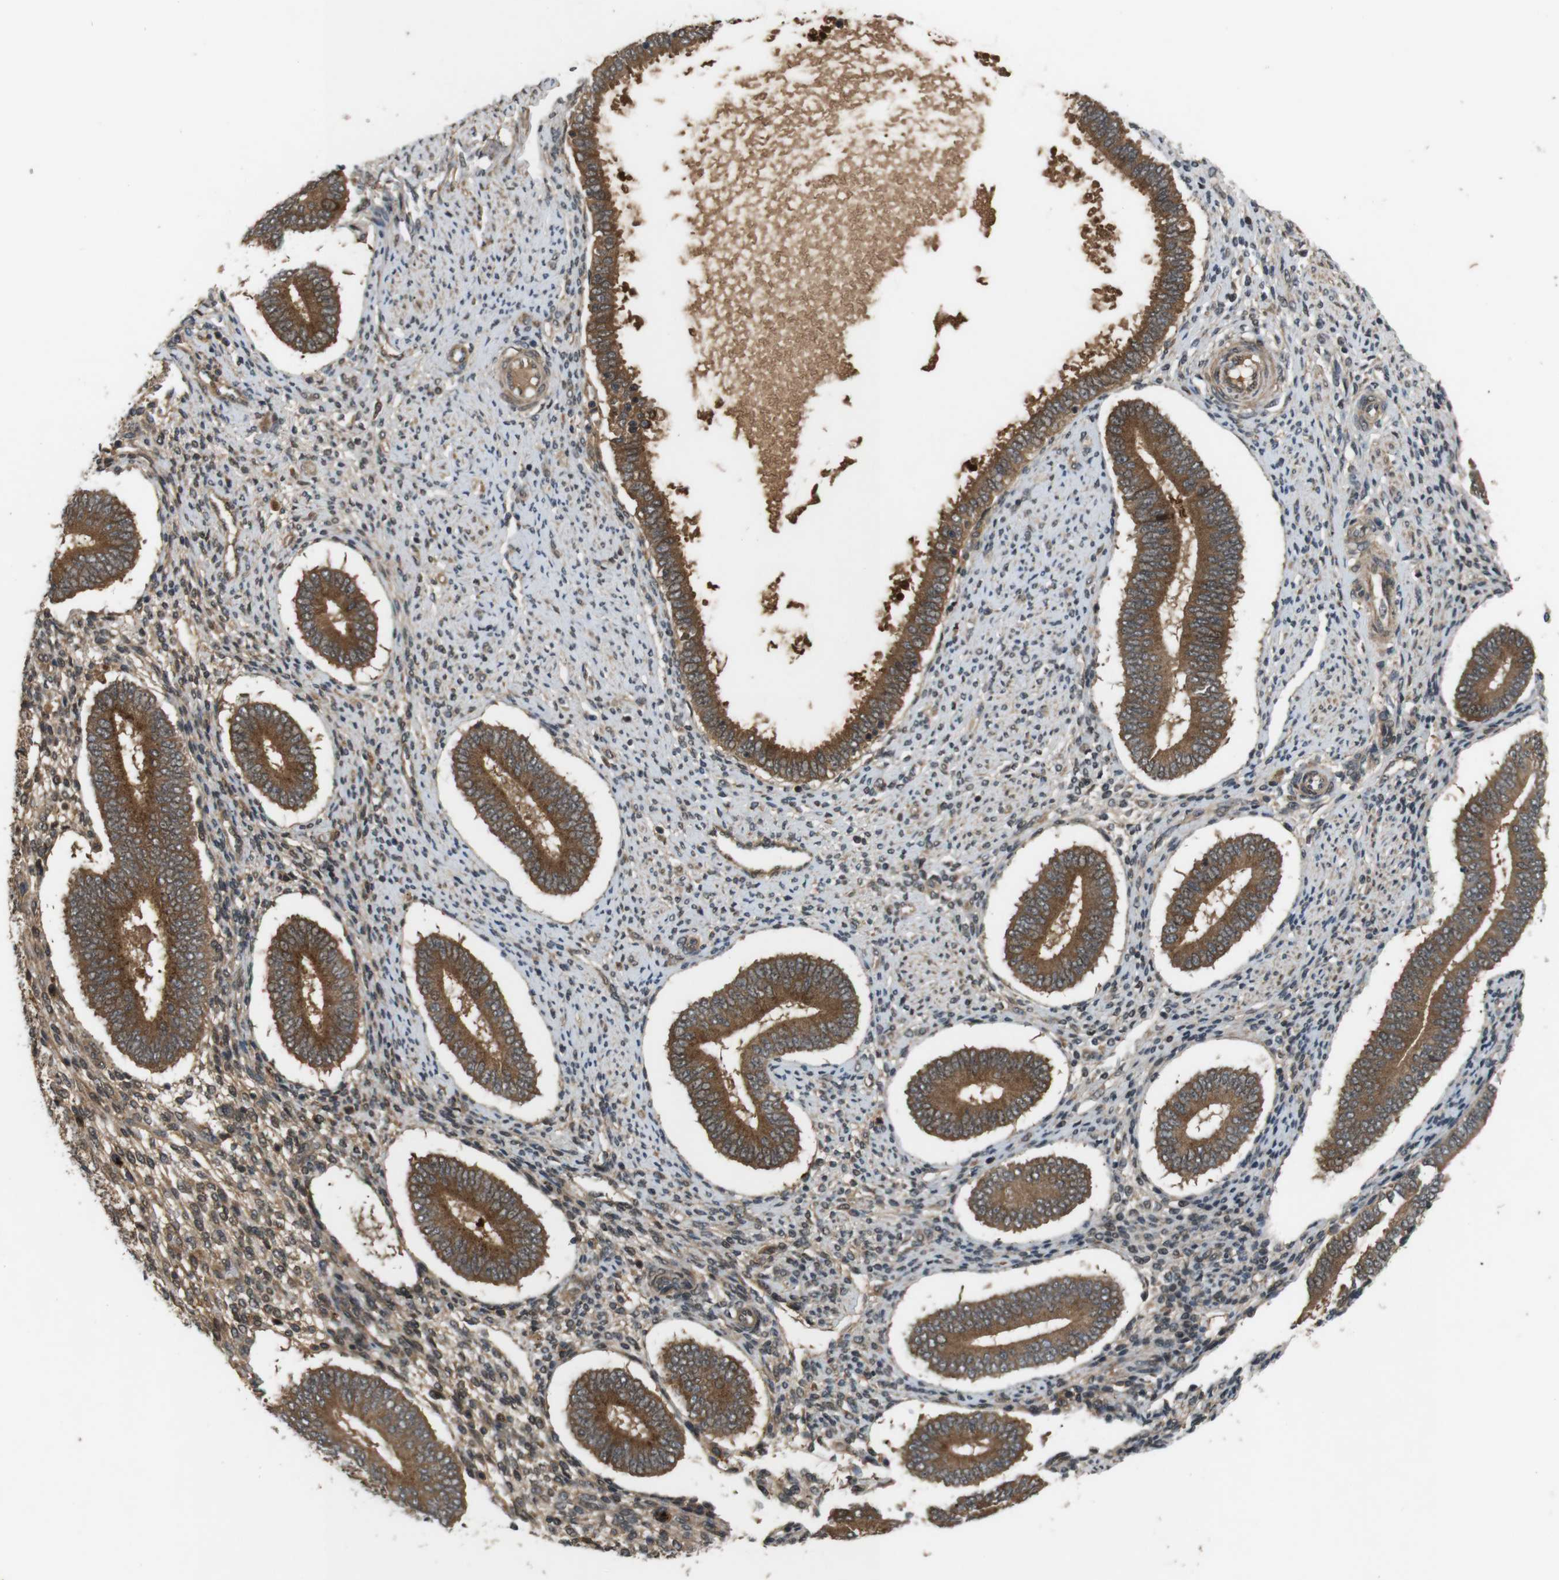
{"staining": {"intensity": "moderate", "quantity": ">75%", "location": "cytoplasmic/membranous"}, "tissue": "endometrium", "cell_type": "Cells in endometrial stroma", "image_type": "normal", "snomed": [{"axis": "morphology", "description": "Normal tissue, NOS"}, {"axis": "topography", "description": "Endometrium"}], "caption": "High-magnification brightfield microscopy of benign endometrium stained with DAB (brown) and counterstained with hematoxylin (blue). cells in endometrial stroma exhibit moderate cytoplasmic/membranous staining is present in about>75% of cells.", "gene": "NFKBIE", "patient": {"sex": "female", "age": 42}}